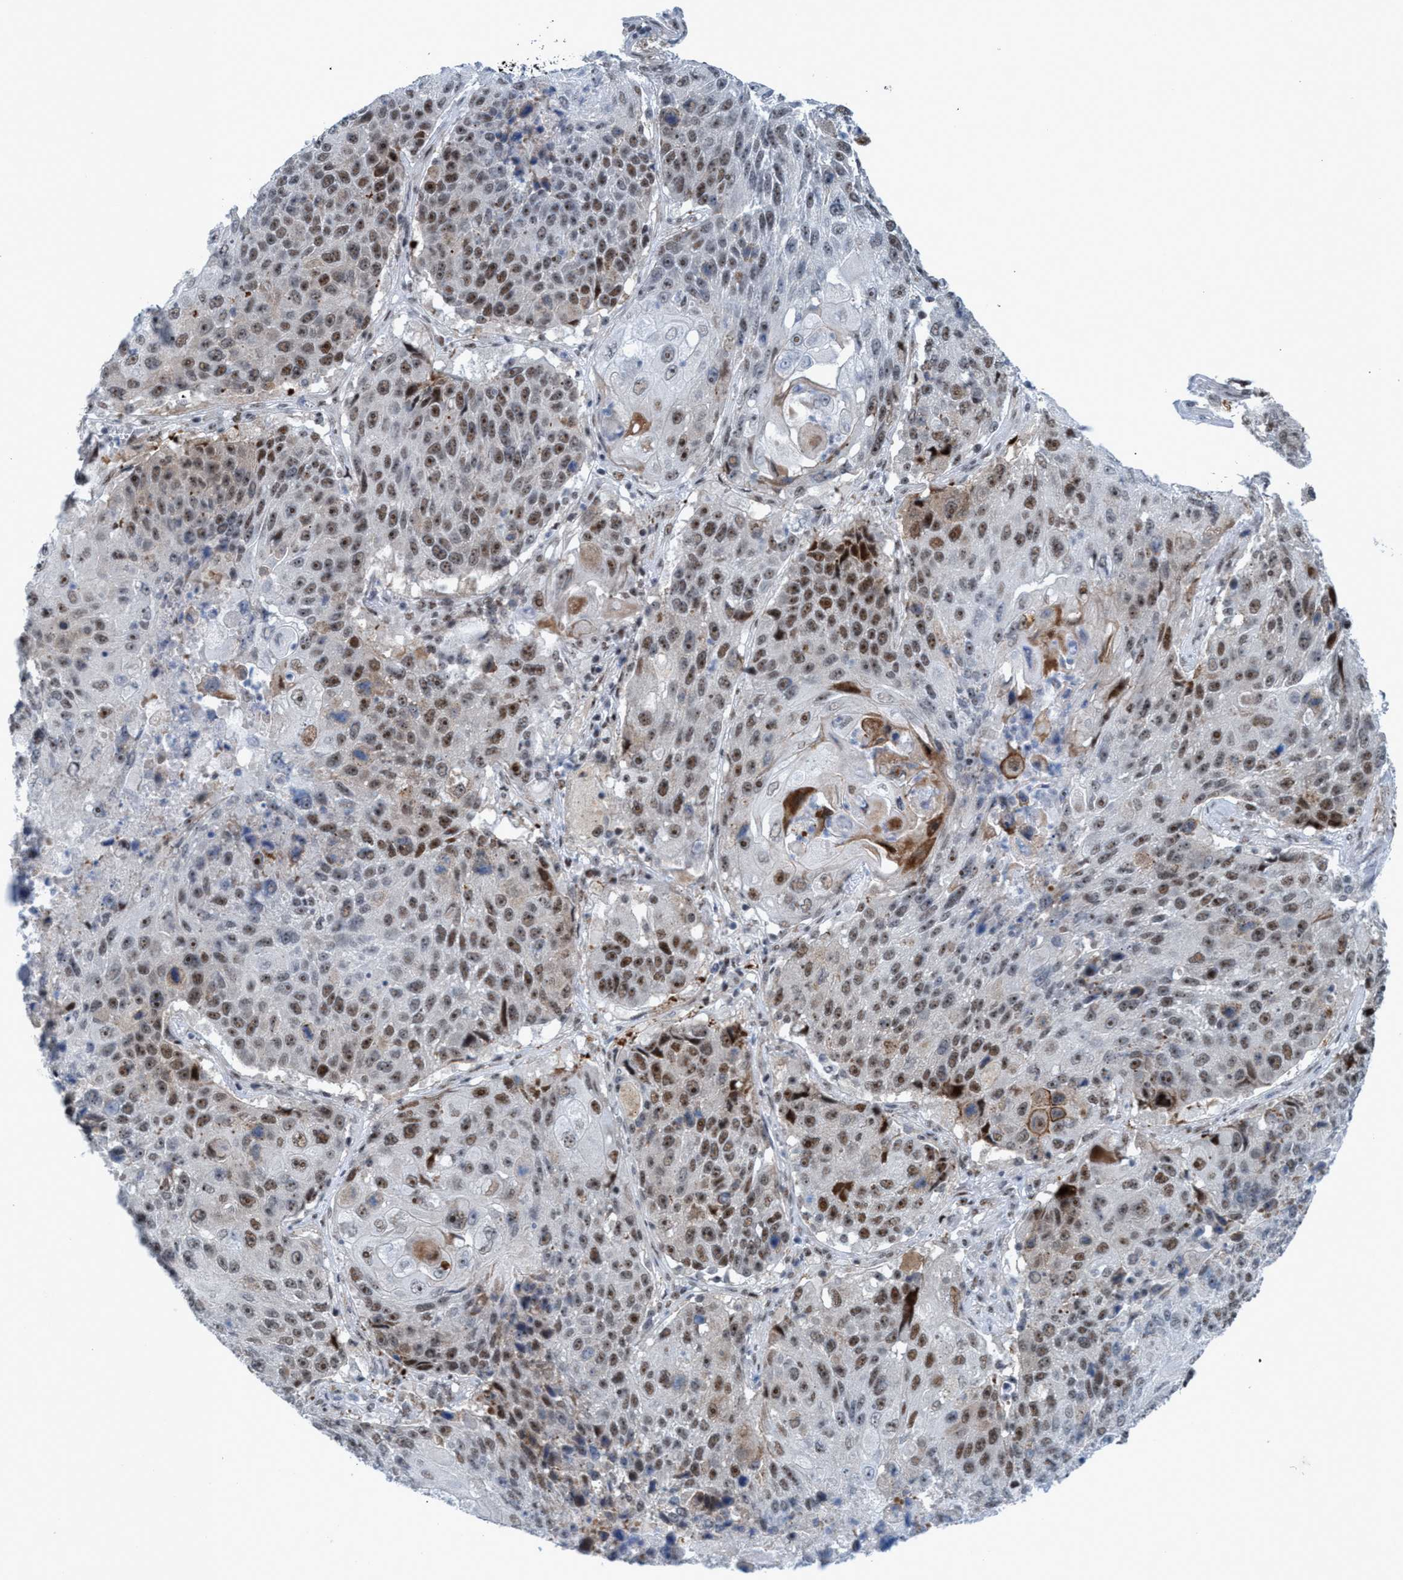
{"staining": {"intensity": "moderate", "quantity": ">75%", "location": "nuclear"}, "tissue": "lung cancer", "cell_type": "Tumor cells", "image_type": "cancer", "snomed": [{"axis": "morphology", "description": "Squamous cell carcinoma, NOS"}, {"axis": "topography", "description": "Lung"}], "caption": "Human lung cancer stained with a brown dye exhibits moderate nuclear positive staining in approximately >75% of tumor cells.", "gene": "CWC27", "patient": {"sex": "male", "age": 61}}